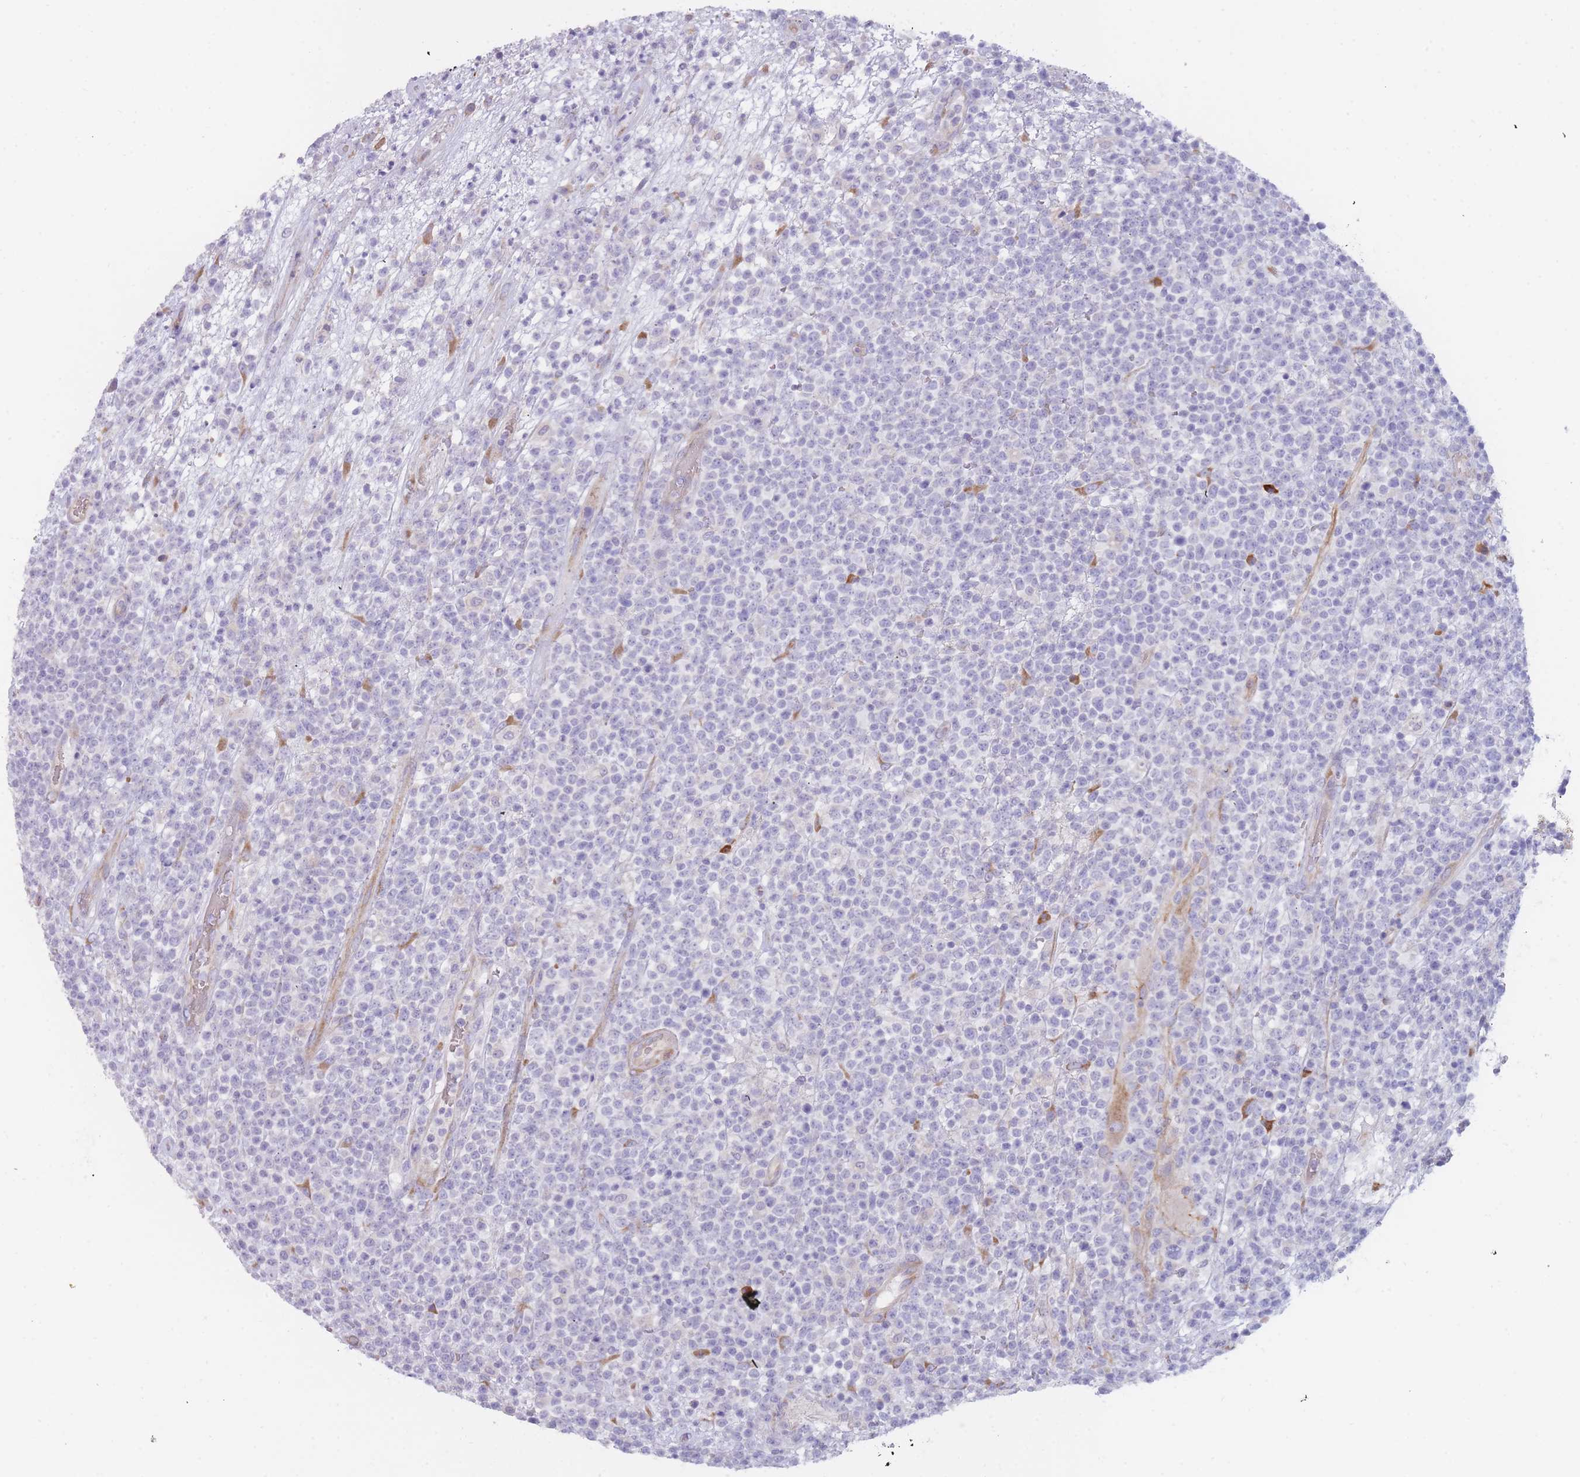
{"staining": {"intensity": "negative", "quantity": "none", "location": "none"}, "tissue": "lymphoma", "cell_type": "Tumor cells", "image_type": "cancer", "snomed": [{"axis": "morphology", "description": "Malignant lymphoma, non-Hodgkin's type, High grade"}, {"axis": "topography", "description": "Colon"}], "caption": "Malignant lymphoma, non-Hodgkin's type (high-grade) was stained to show a protein in brown. There is no significant expression in tumor cells.", "gene": "SLC35E4", "patient": {"sex": "female", "age": 53}}